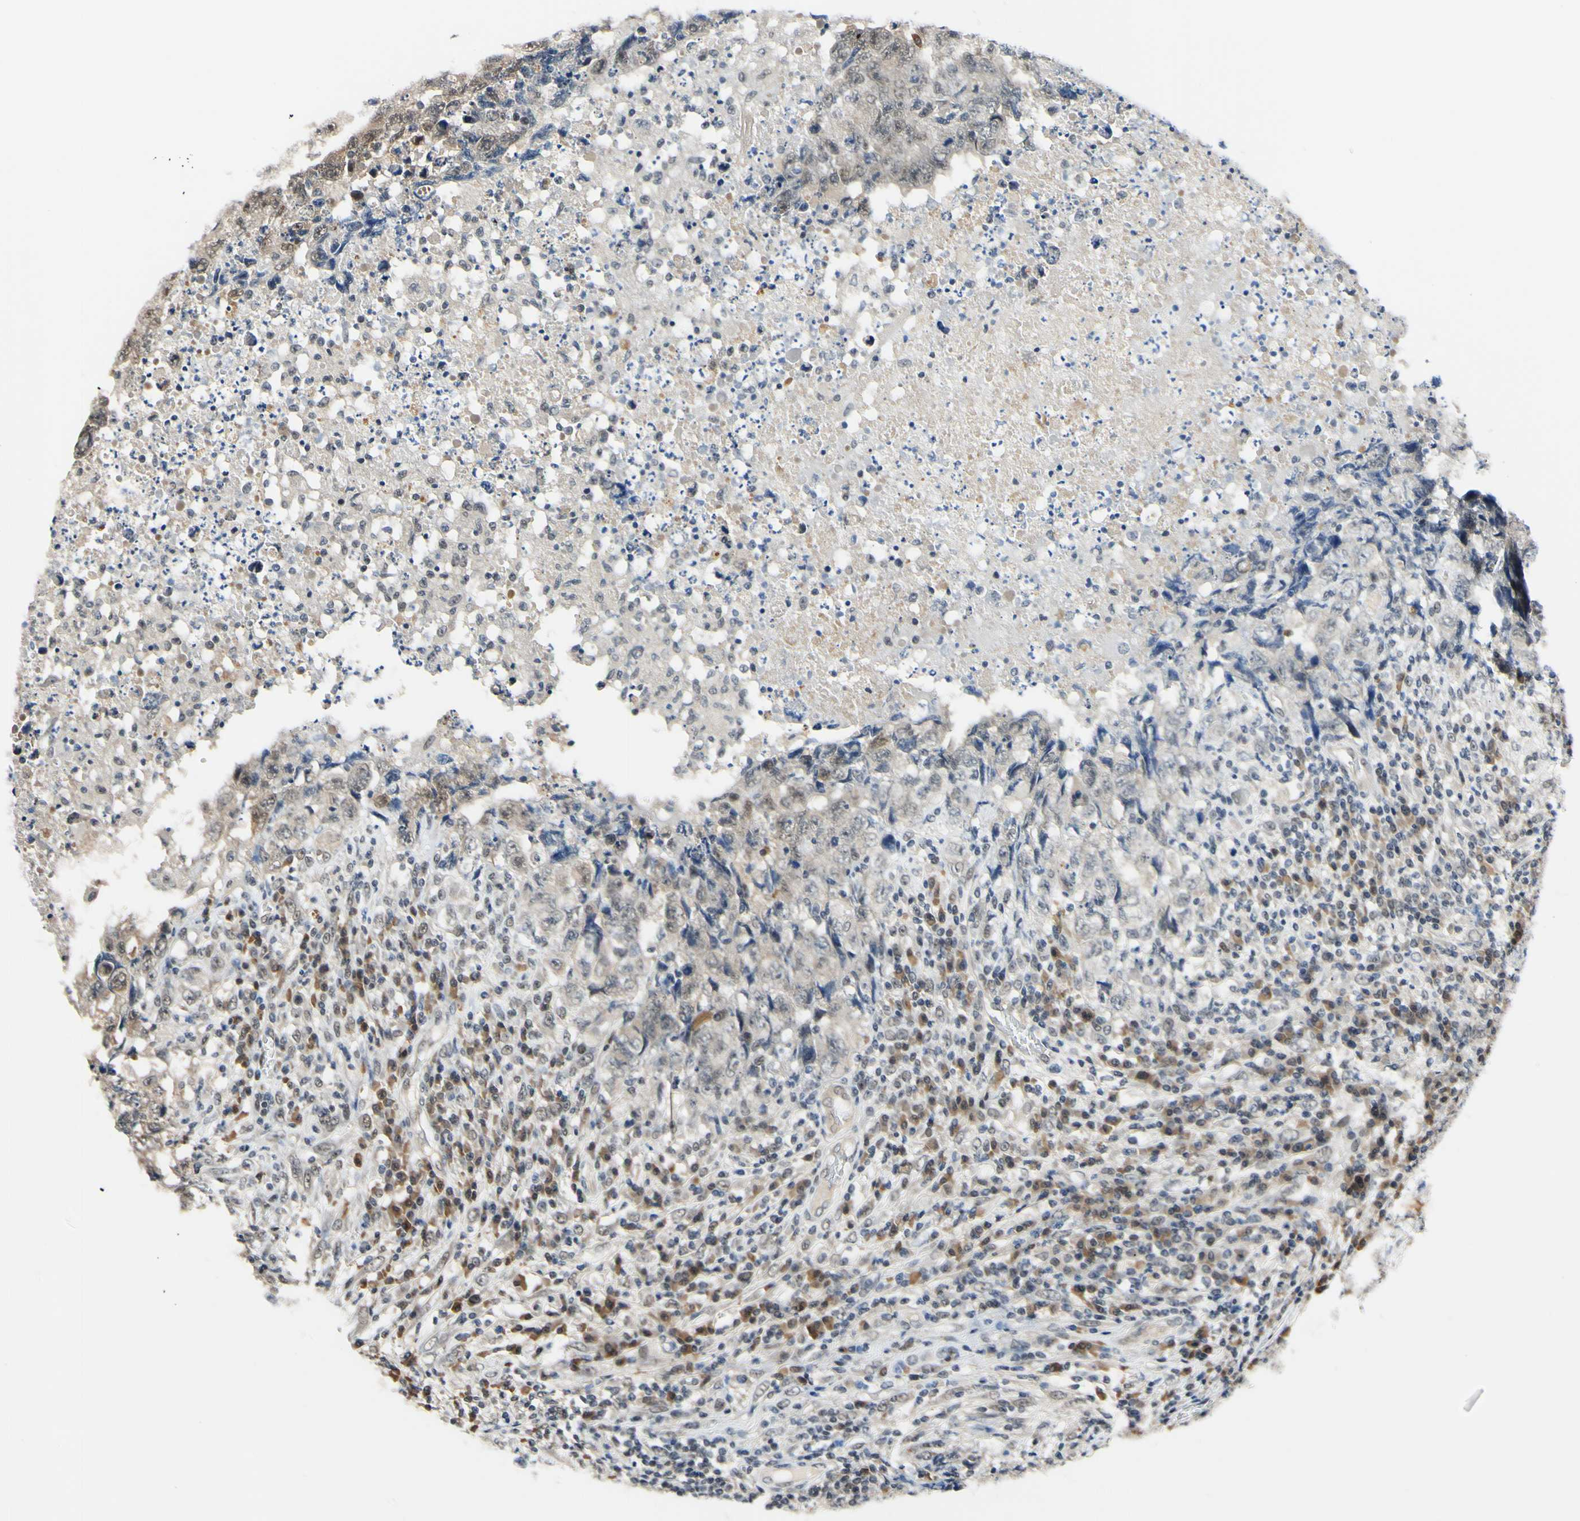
{"staining": {"intensity": "weak", "quantity": ">75%", "location": "cytoplasmic/membranous,nuclear"}, "tissue": "testis cancer", "cell_type": "Tumor cells", "image_type": "cancer", "snomed": [{"axis": "morphology", "description": "Necrosis, NOS"}, {"axis": "morphology", "description": "Carcinoma, Embryonal, NOS"}, {"axis": "topography", "description": "Testis"}], "caption": "Protein staining displays weak cytoplasmic/membranous and nuclear staining in approximately >75% of tumor cells in testis embryonal carcinoma.", "gene": "PSMD10", "patient": {"sex": "male", "age": 19}}